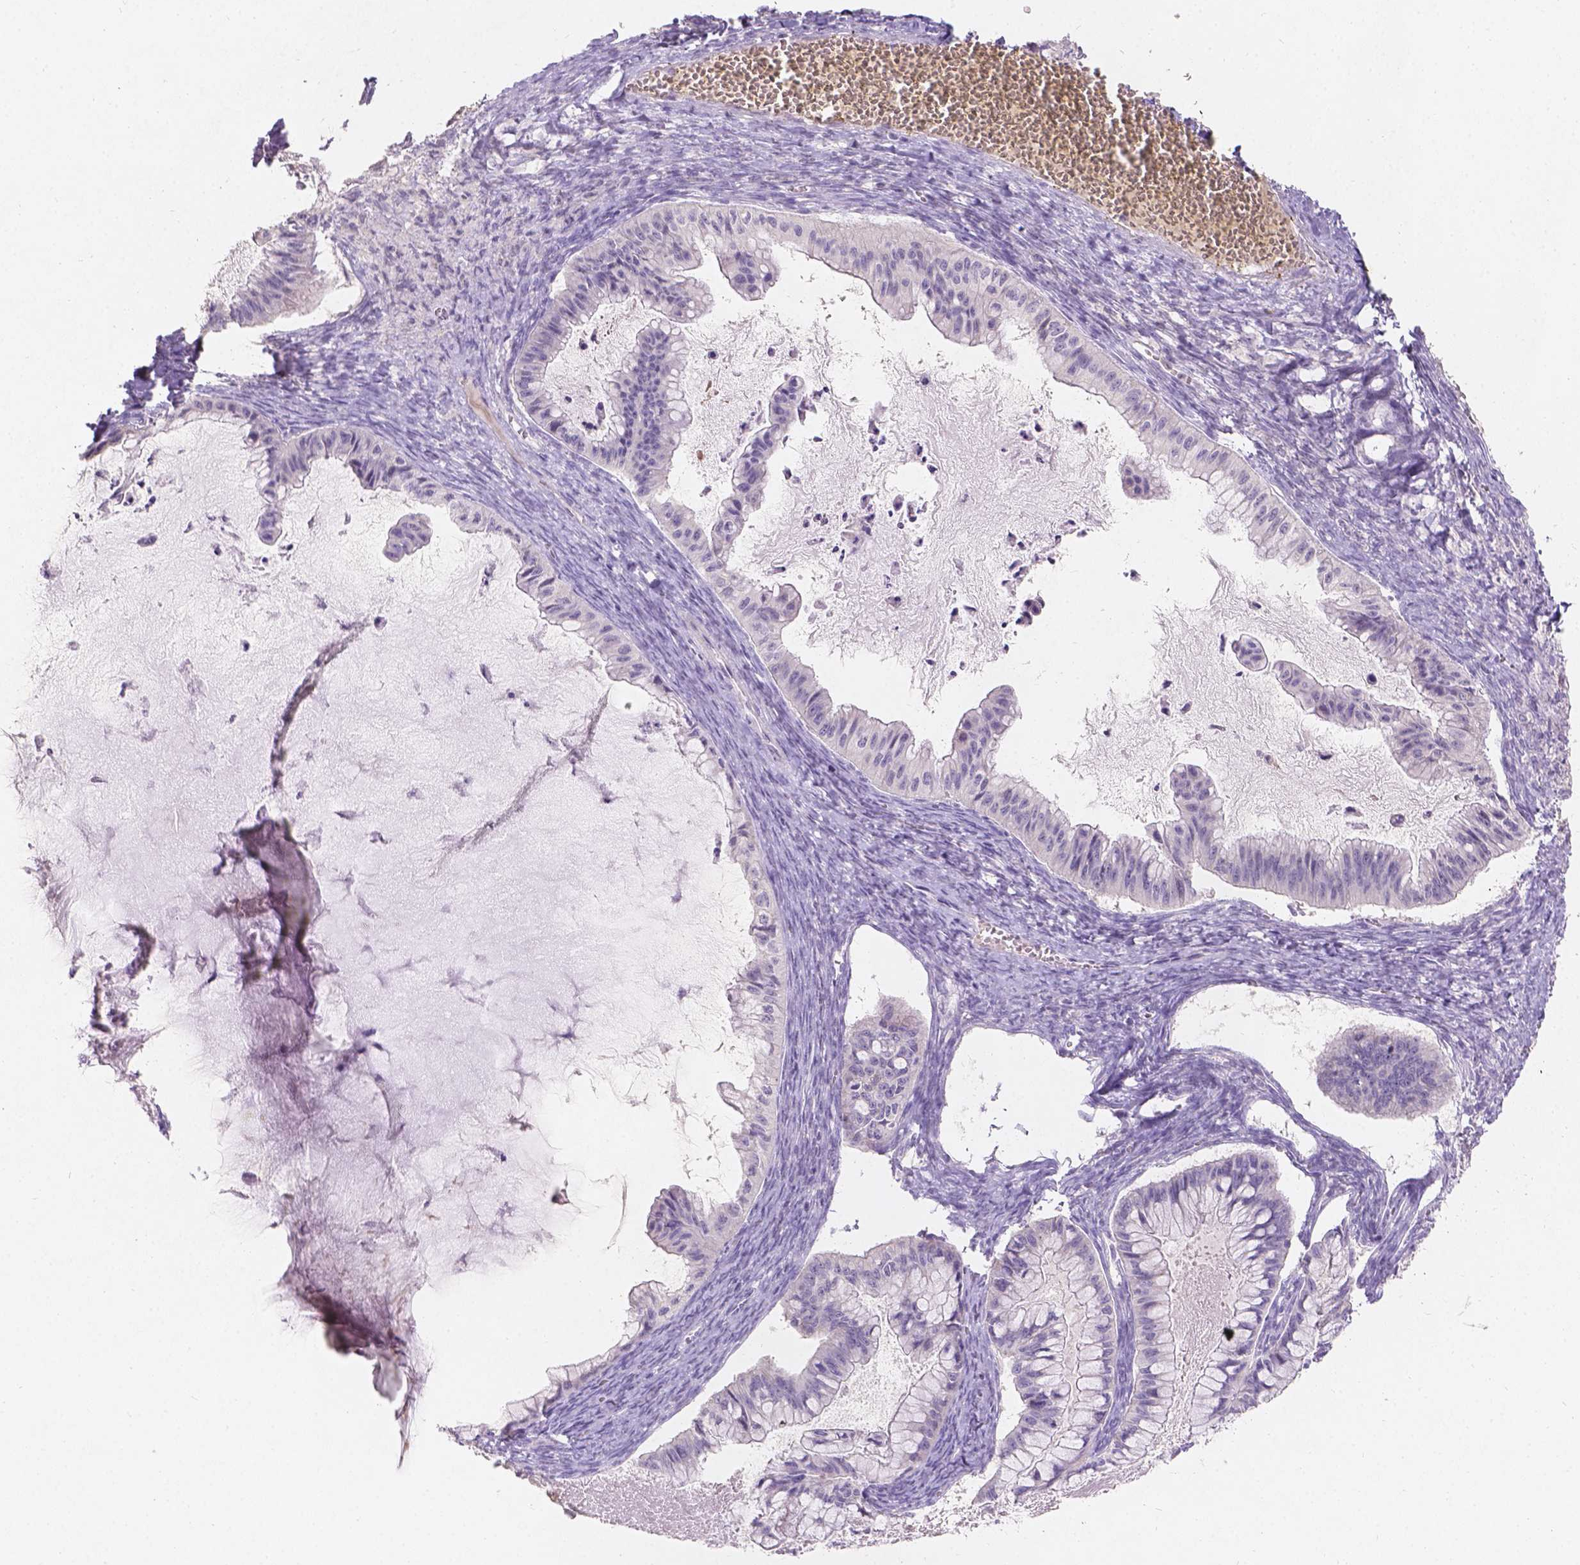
{"staining": {"intensity": "negative", "quantity": "none", "location": "none"}, "tissue": "ovarian cancer", "cell_type": "Tumor cells", "image_type": "cancer", "snomed": [{"axis": "morphology", "description": "Cystadenocarcinoma, mucinous, NOS"}, {"axis": "topography", "description": "Ovary"}], "caption": "Tumor cells show no significant protein expression in mucinous cystadenocarcinoma (ovarian).", "gene": "DCAF4L1", "patient": {"sex": "female", "age": 72}}